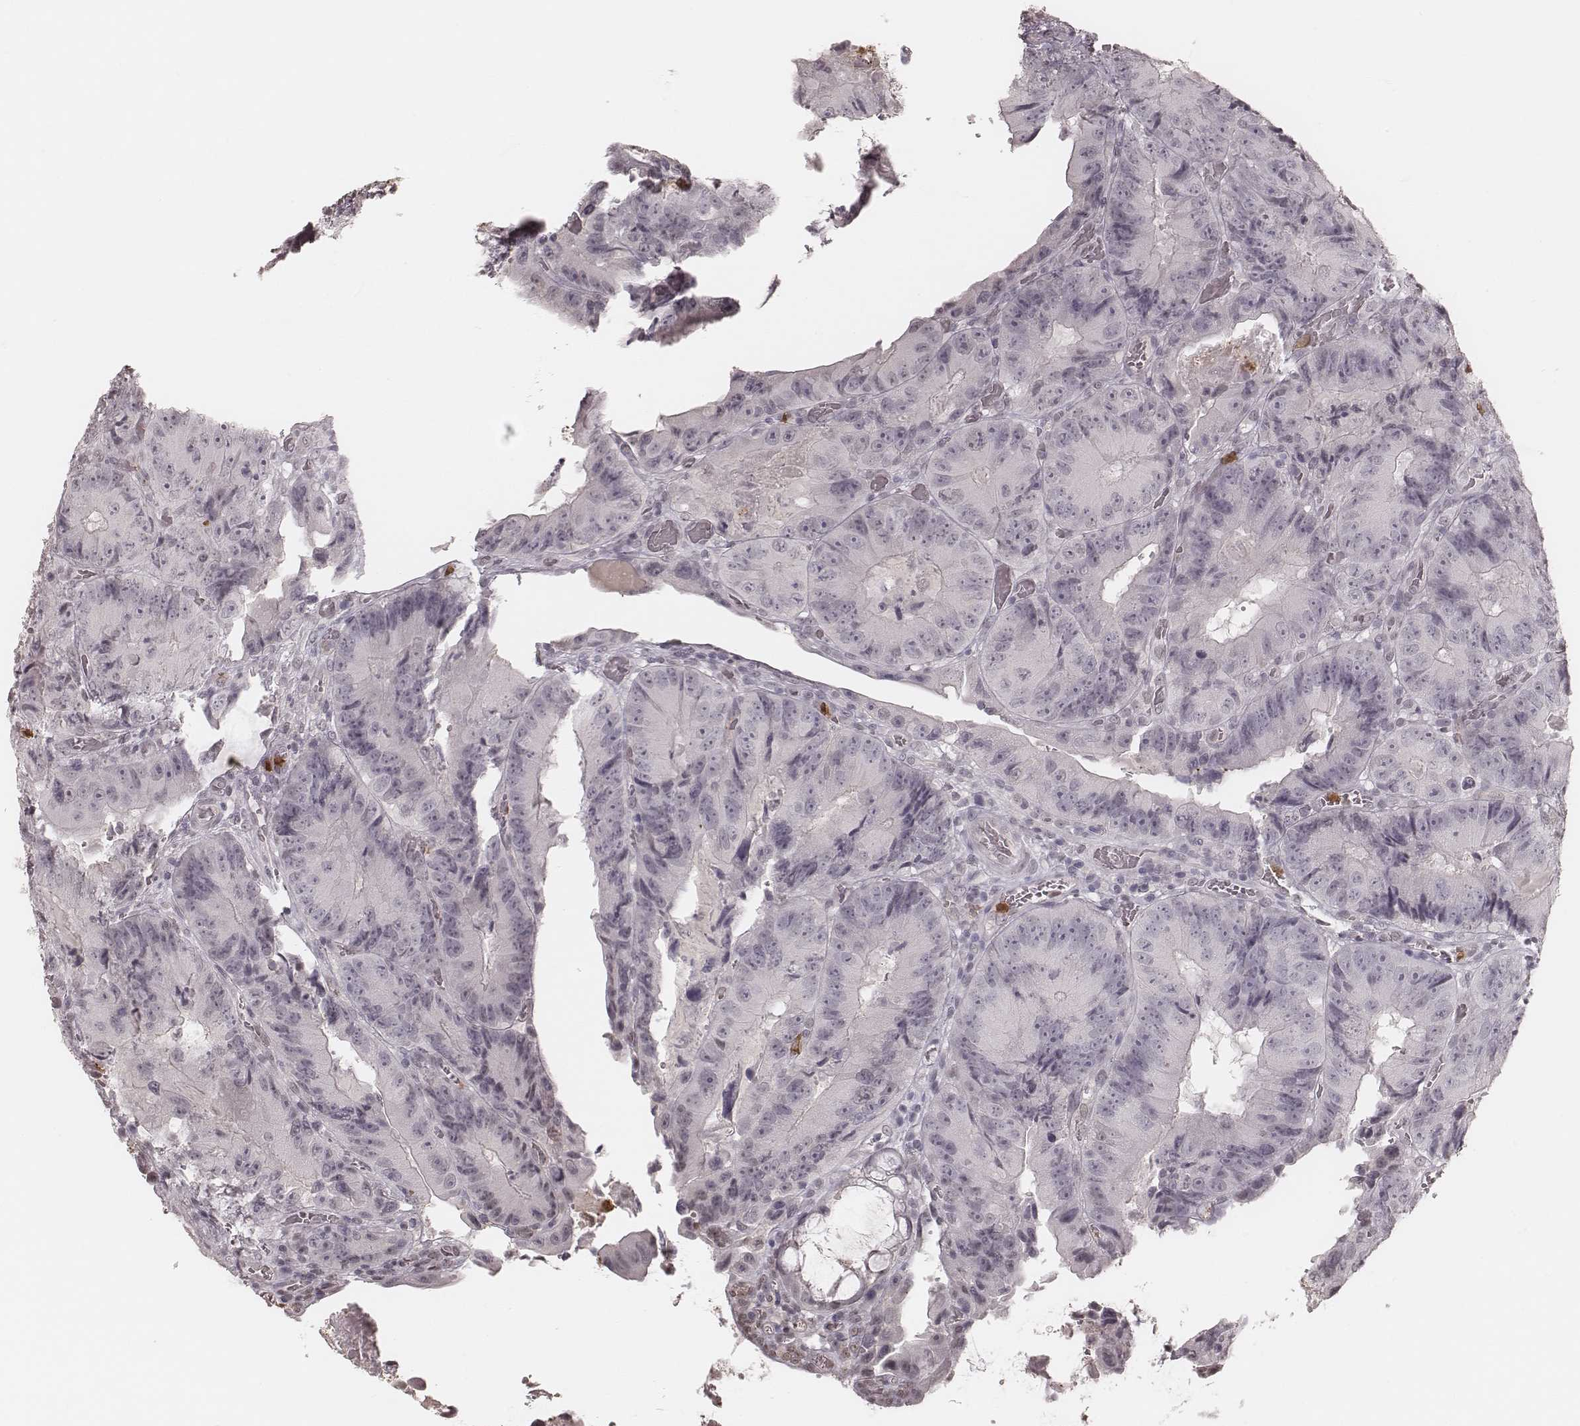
{"staining": {"intensity": "negative", "quantity": "none", "location": "none"}, "tissue": "colorectal cancer", "cell_type": "Tumor cells", "image_type": "cancer", "snomed": [{"axis": "morphology", "description": "Adenocarcinoma, NOS"}, {"axis": "topography", "description": "Colon"}], "caption": "Image shows no protein positivity in tumor cells of colorectal cancer (adenocarcinoma) tissue.", "gene": "KITLG", "patient": {"sex": "female", "age": 86}}